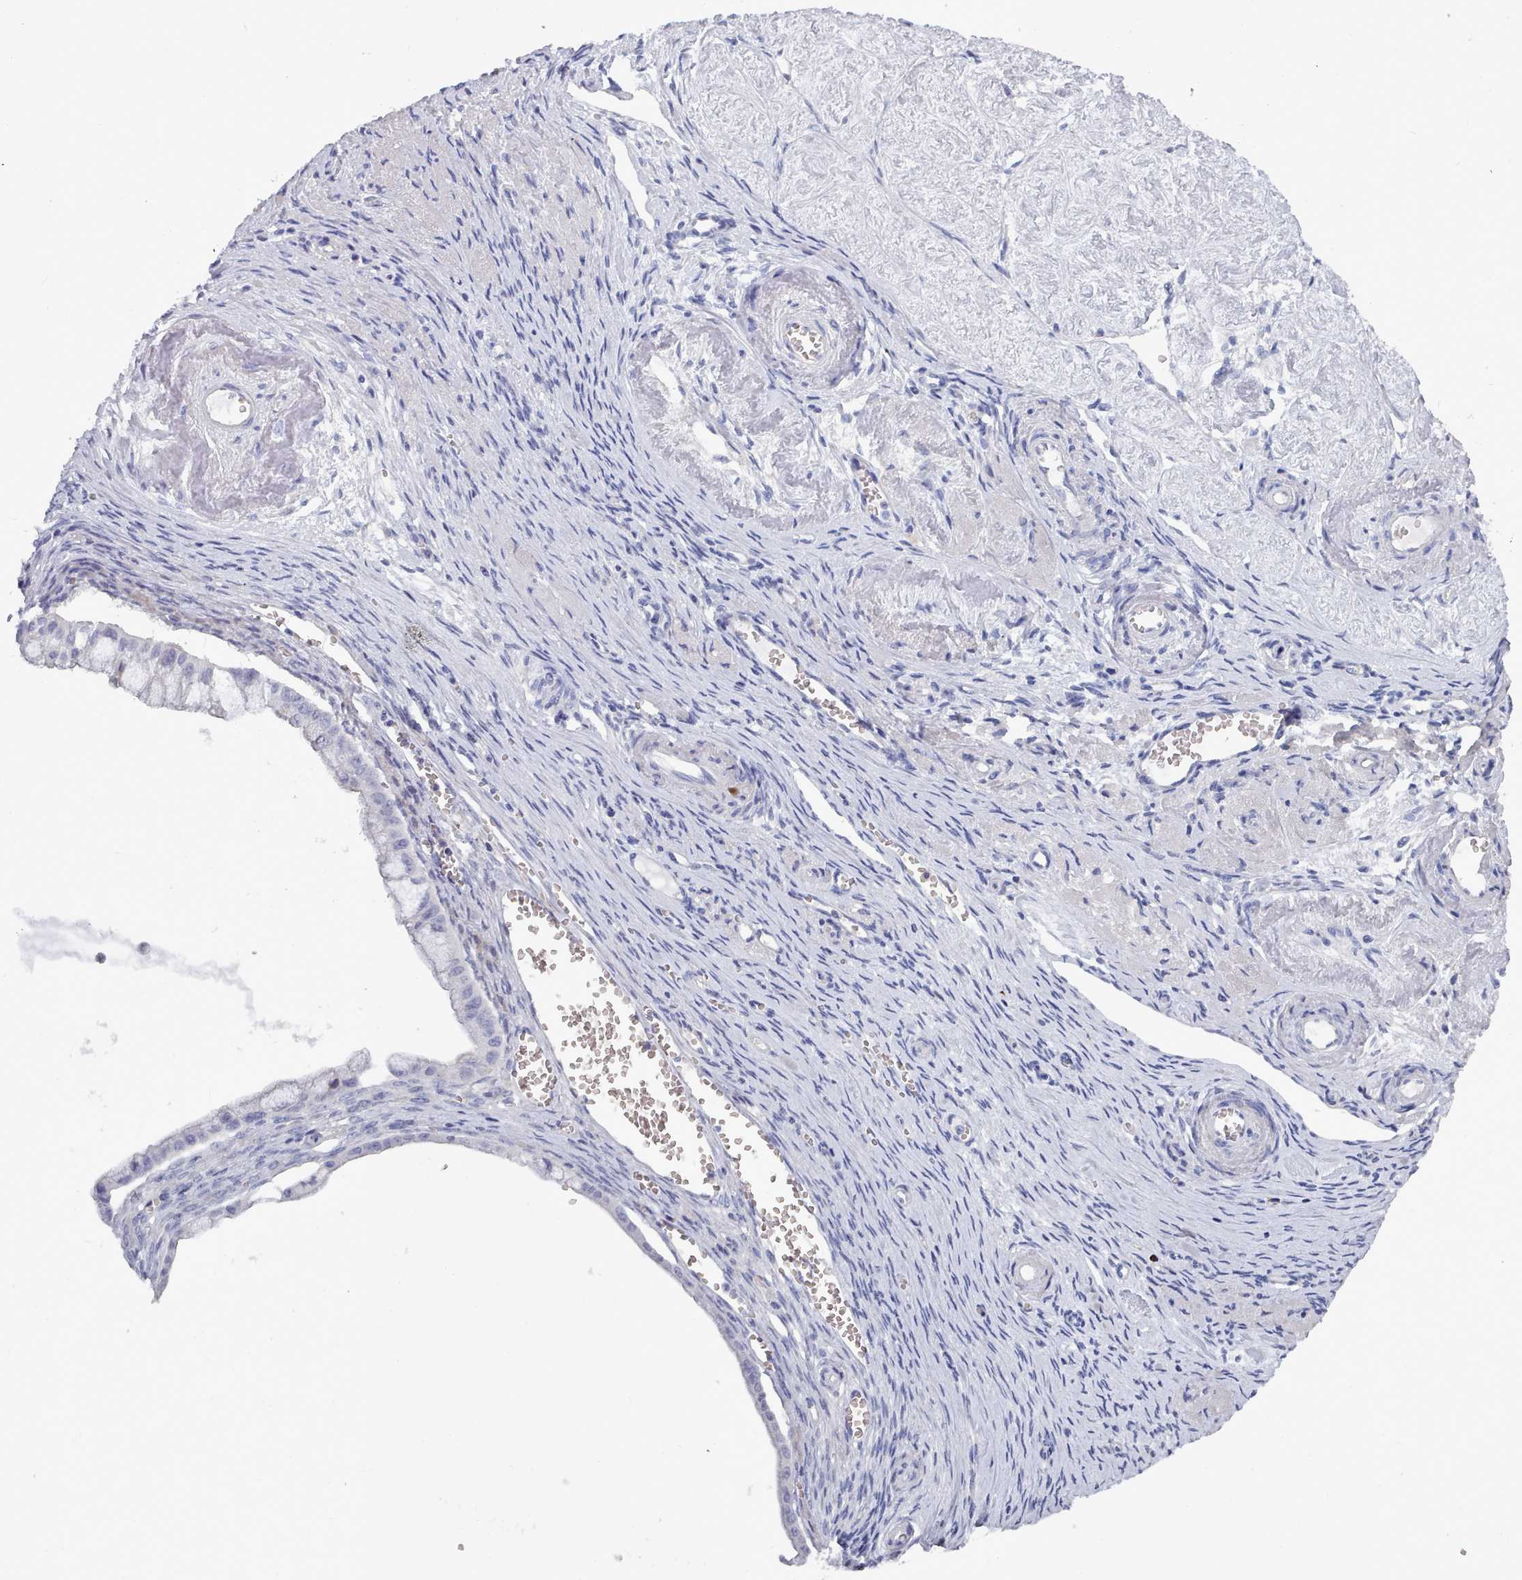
{"staining": {"intensity": "negative", "quantity": "none", "location": "none"}, "tissue": "ovarian cancer", "cell_type": "Tumor cells", "image_type": "cancer", "snomed": [{"axis": "morphology", "description": "Cystadenocarcinoma, mucinous, NOS"}, {"axis": "topography", "description": "Ovary"}], "caption": "The image reveals no staining of tumor cells in ovarian mucinous cystadenocarcinoma.", "gene": "PDE4C", "patient": {"sex": "female", "age": 59}}